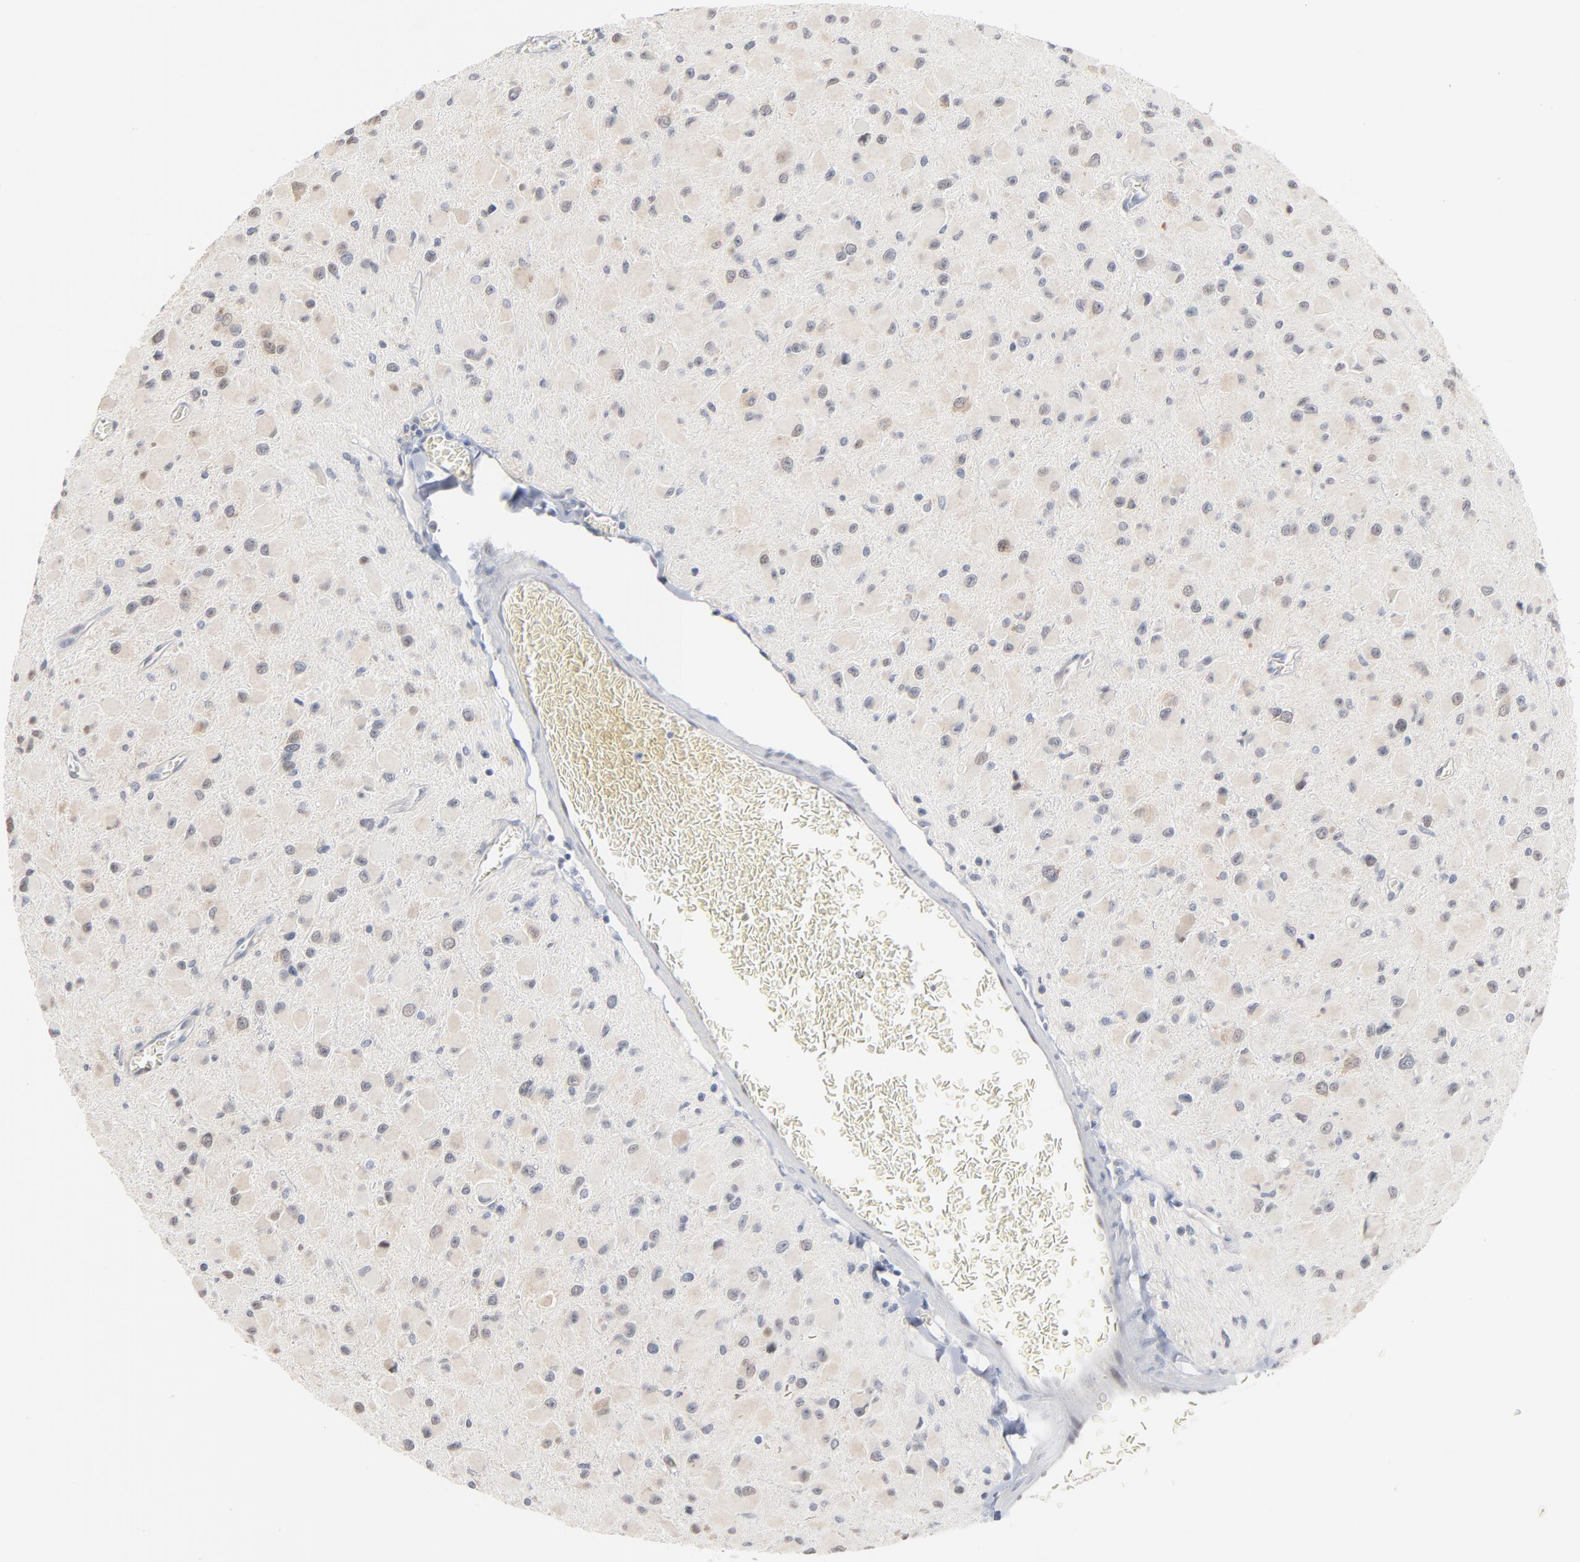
{"staining": {"intensity": "weak", "quantity": "<25%", "location": "cytoplasmic/membranous"}, "tissue": "glioma", "cell_type": "Tumor cells", "image_type": "cancer", "snomed": [{"axis": "morphology", "description": "Glioma, malignant, Low grade"}, {"axis": "topography", "description": "Brain"}], "caption": "Immunohistochemistry (IHC) photomicrograph of neoplastic tissue: glioma stained with DAB (3,3'-diaminobenzidine) exhibits no significant protein staining in tumor cells.", "gene": "EPCAM", "patient": {"sex": "male", "age": 42}}